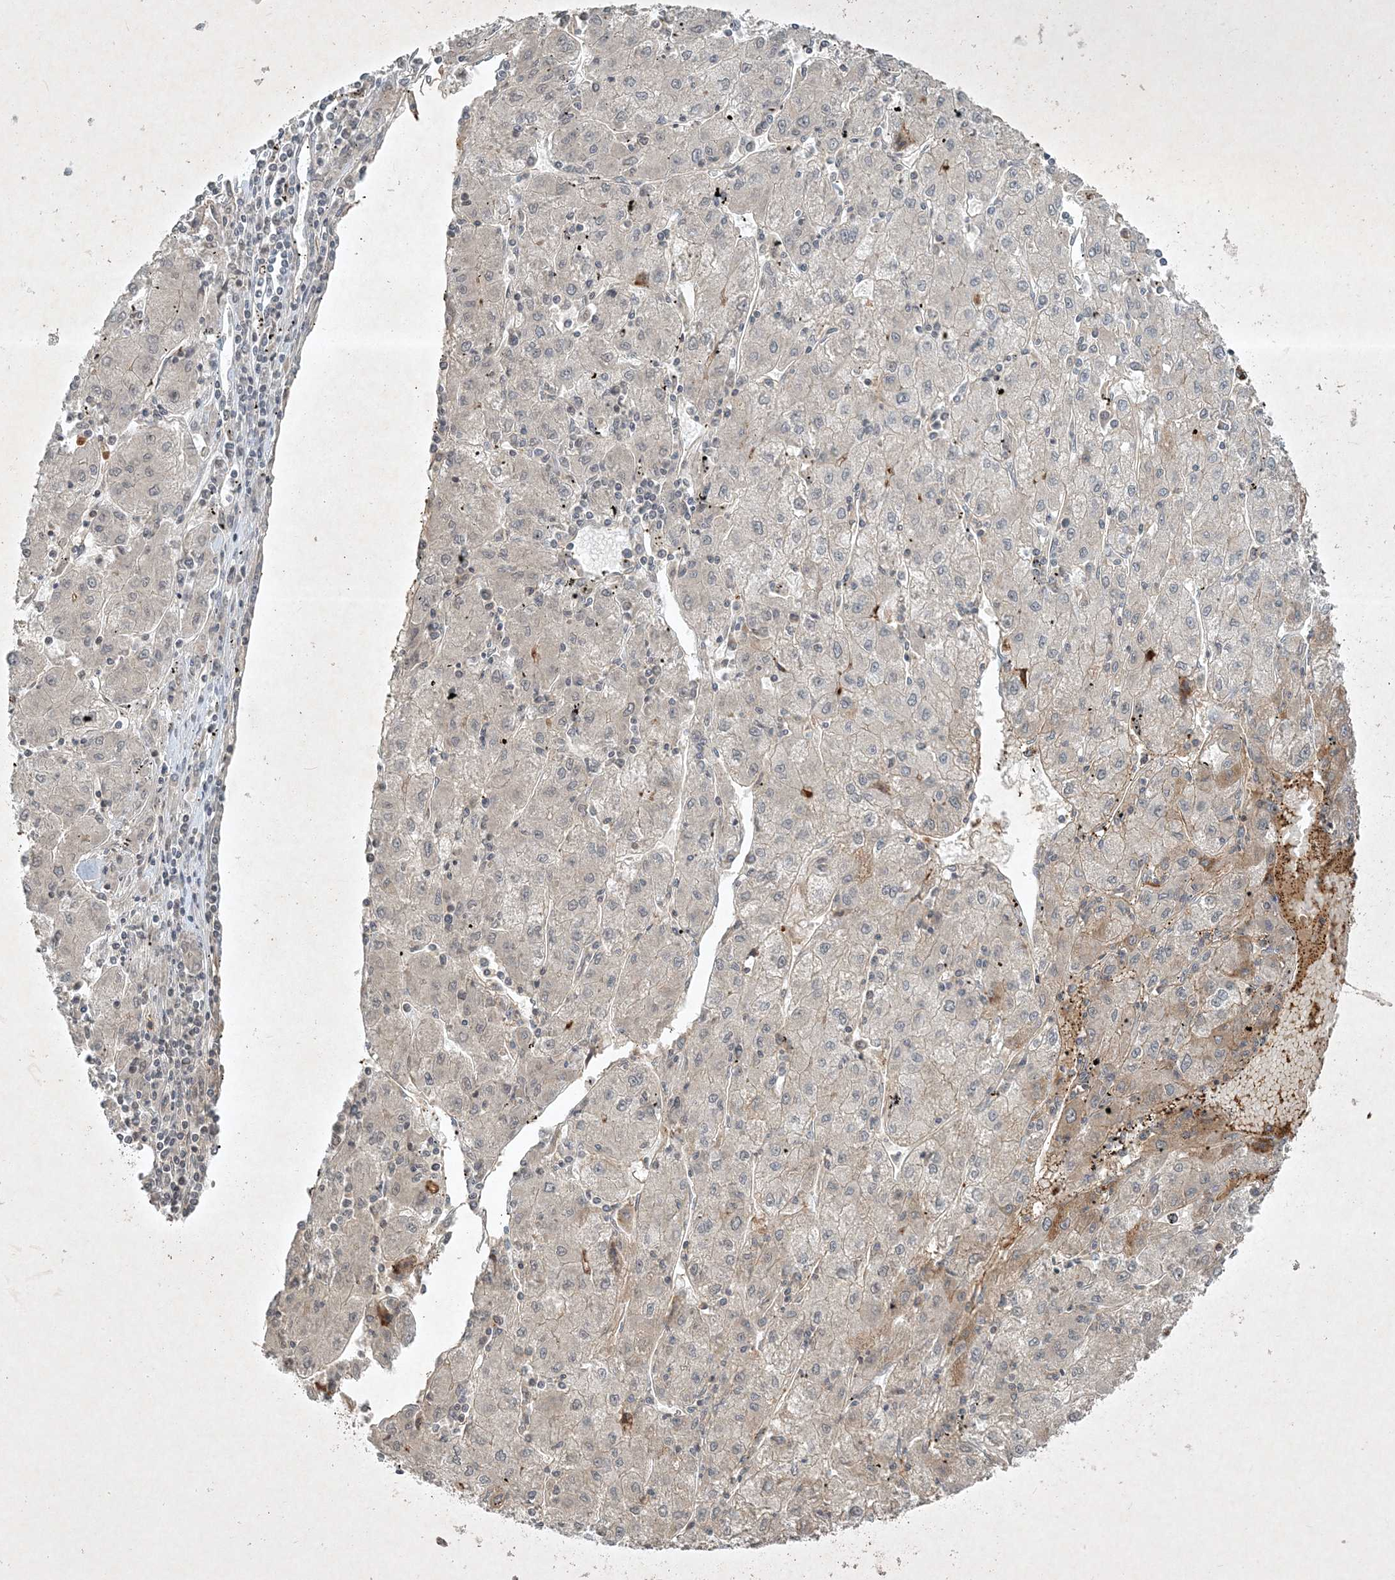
{"staining": {"intensity": "negative", "quantity": "none", "location": "none"}, "tissue": "liver cancer", "cell_type": "Tumor cells", "image_type": "cancer", "snomed": [{"axis": "morphology", "description": "Carcinoma, Hepatocellular, NOS"}, {"axis": "topography", "description": "Liver"}], "caption": "Tumor cells show no significant positivity in liver hepatocellular carcinoma.", "gene": "TNFAIP6", "patient": {"sex": "male", "age": 72}}